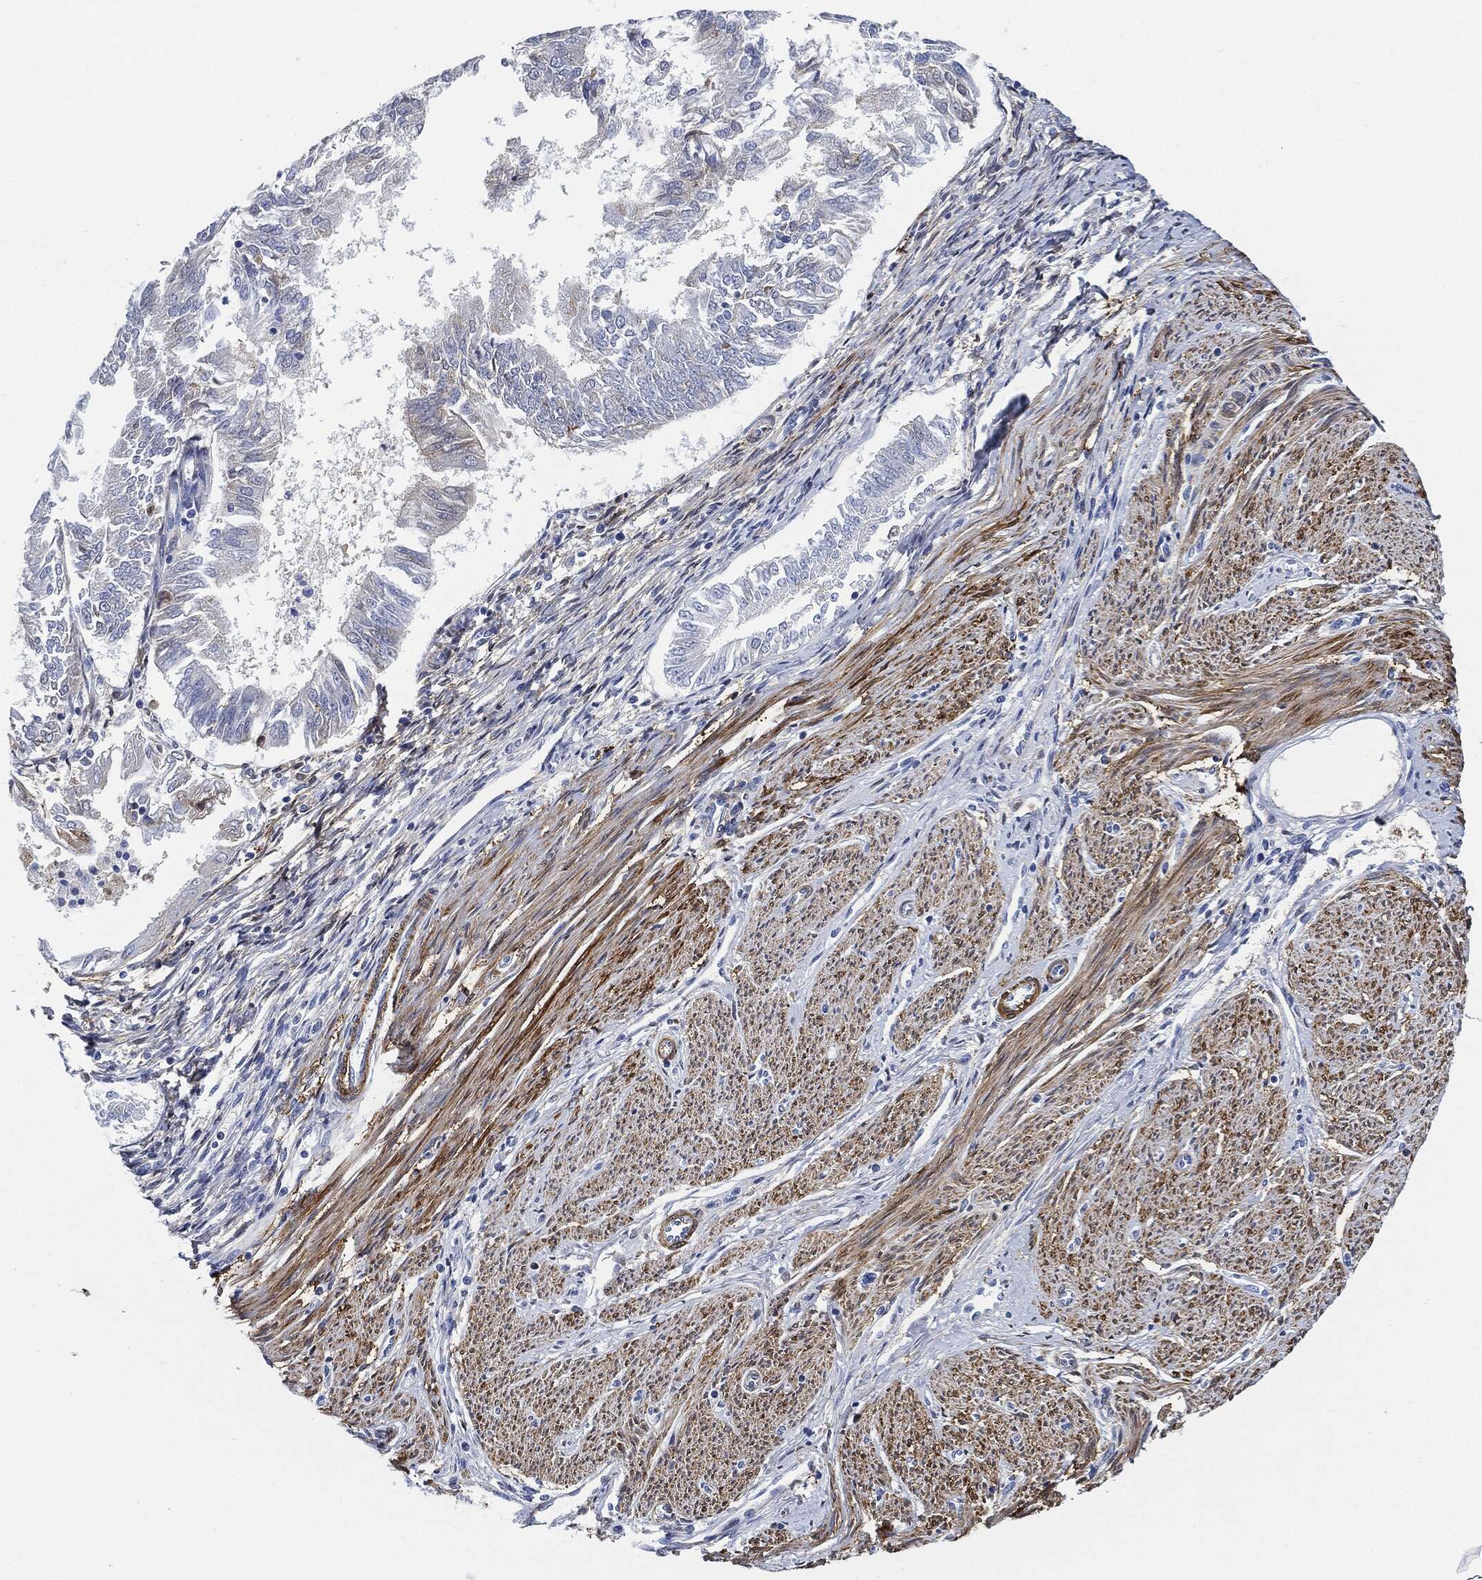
{"staining": {"intensity": "negative", "quantity": "none", "location": "none"}, "tissue": "endometrial cancer", "cell_type": "Tumor cells", "image_type": "cancer", "snomed": [{"axis": "morphology", "description": "Adenocarcinoma, NOS"}, {"axis": "topography", "description": "Endometrium"}], "caption": "IHC photomicrograph of neoplastic tissue: human adenocarcinoma (endometrial) stained with DAB (3,3'-diaminobenzidine) demonstrates no significant protein expression in tumor cells. The staining is performed using DAB (3,3'-diaminobenzidine) brown chromogen with nuclei counter-stained in using hematoxylin.", "gene": "TAGLN", "patient": {"sex": "female", "age": 58}}